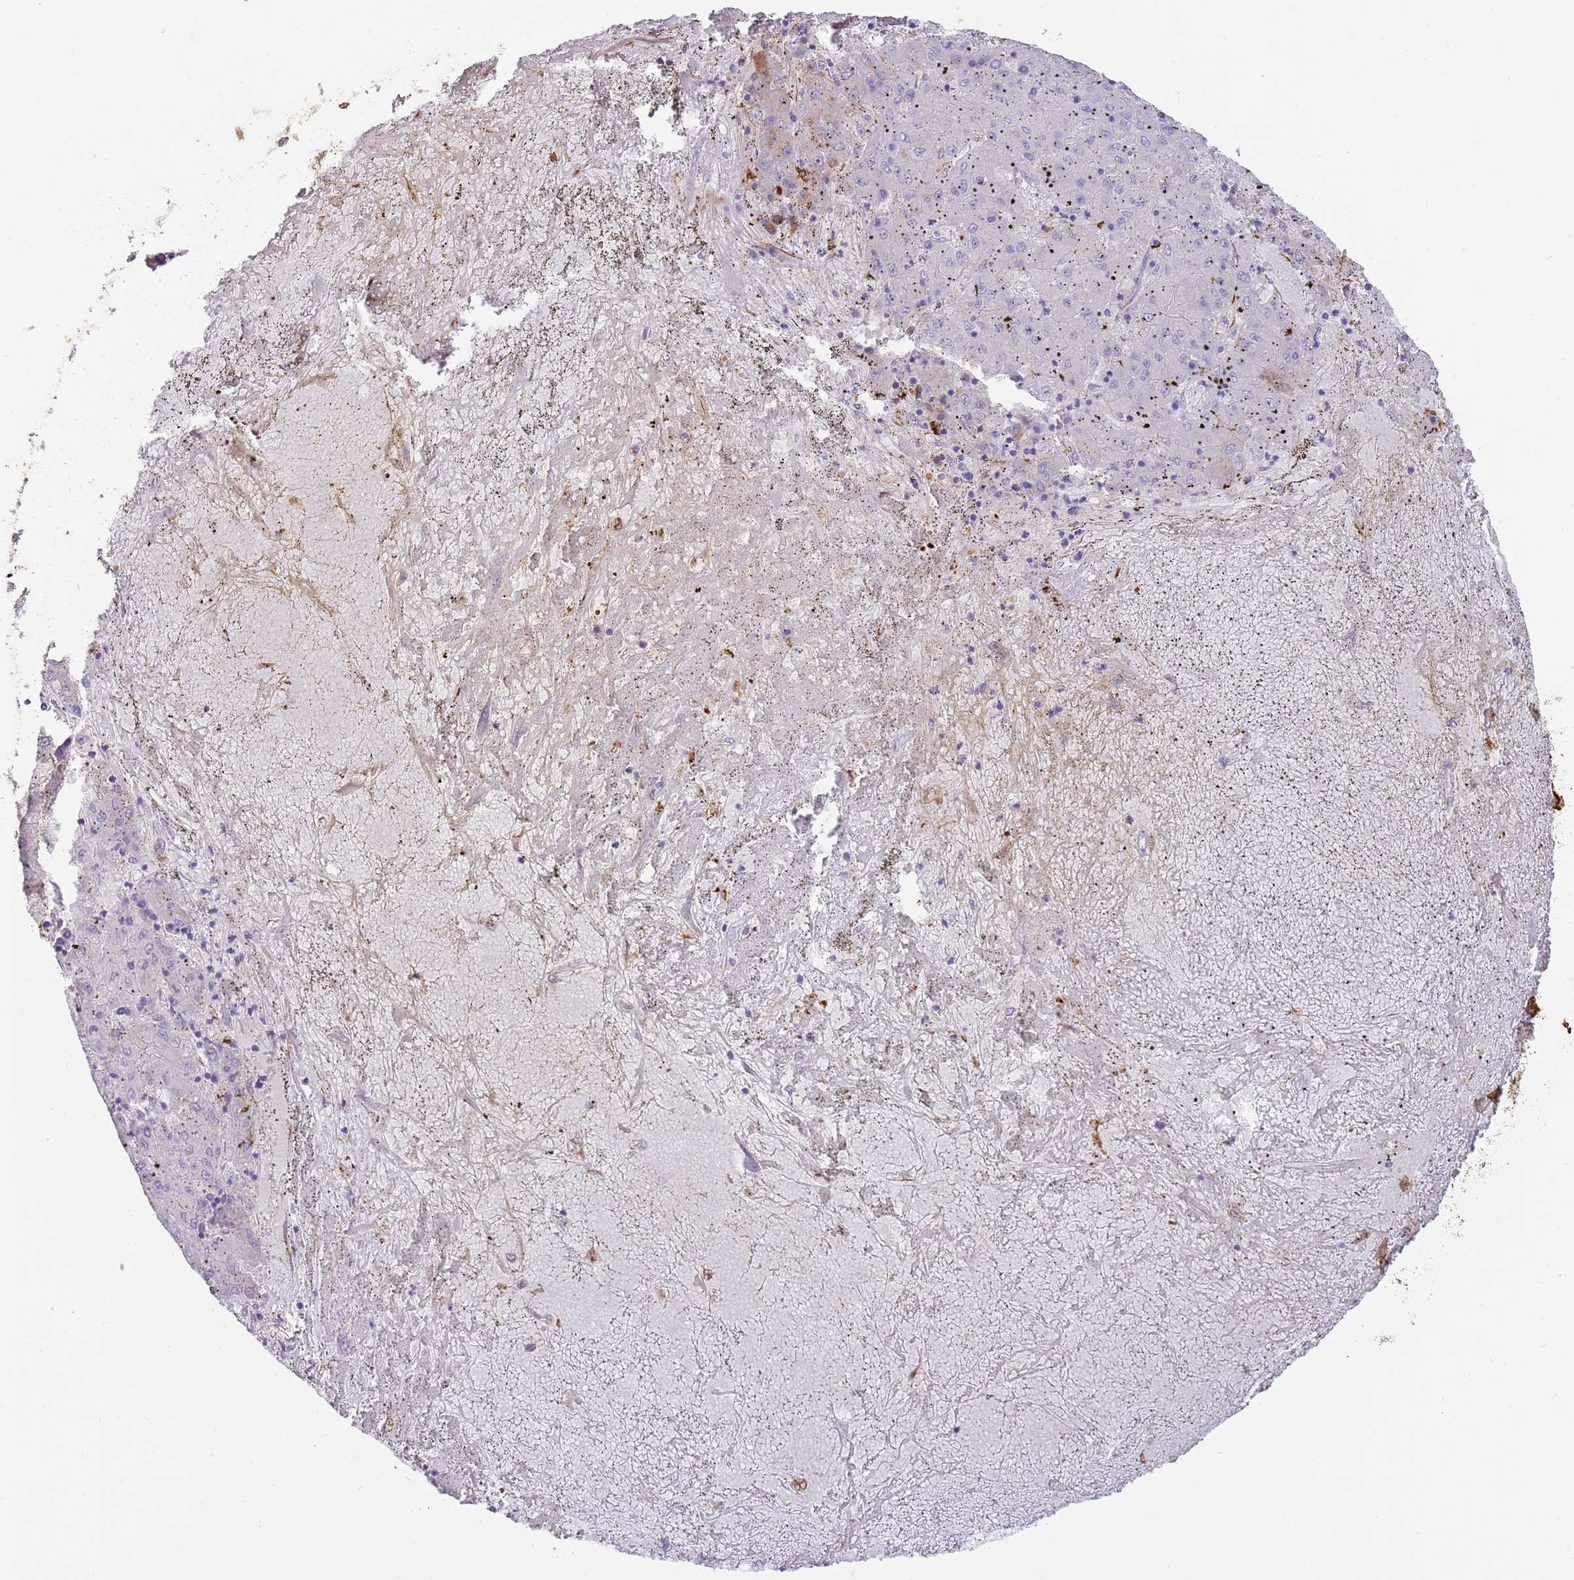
{"staining": {"intensity": "negative", "quantity": "none", "location": "none"}, "tissue": "liver cancer", "cell_type": "Tumor cells", "image_type": "cancer", "snomed": [{"axis": "morphology", "description": "Carcinoma, Hepatocellular, NOS"}, {"axis": "topography", "description": "Liver"}], "caption": "Human liver cancer stained for a protein using immunohistochemistry (IHC) exhibits no positivity in tumor cells.", "gene": "MOGAT1", "patient": {"sex": "male", "age": 72}}